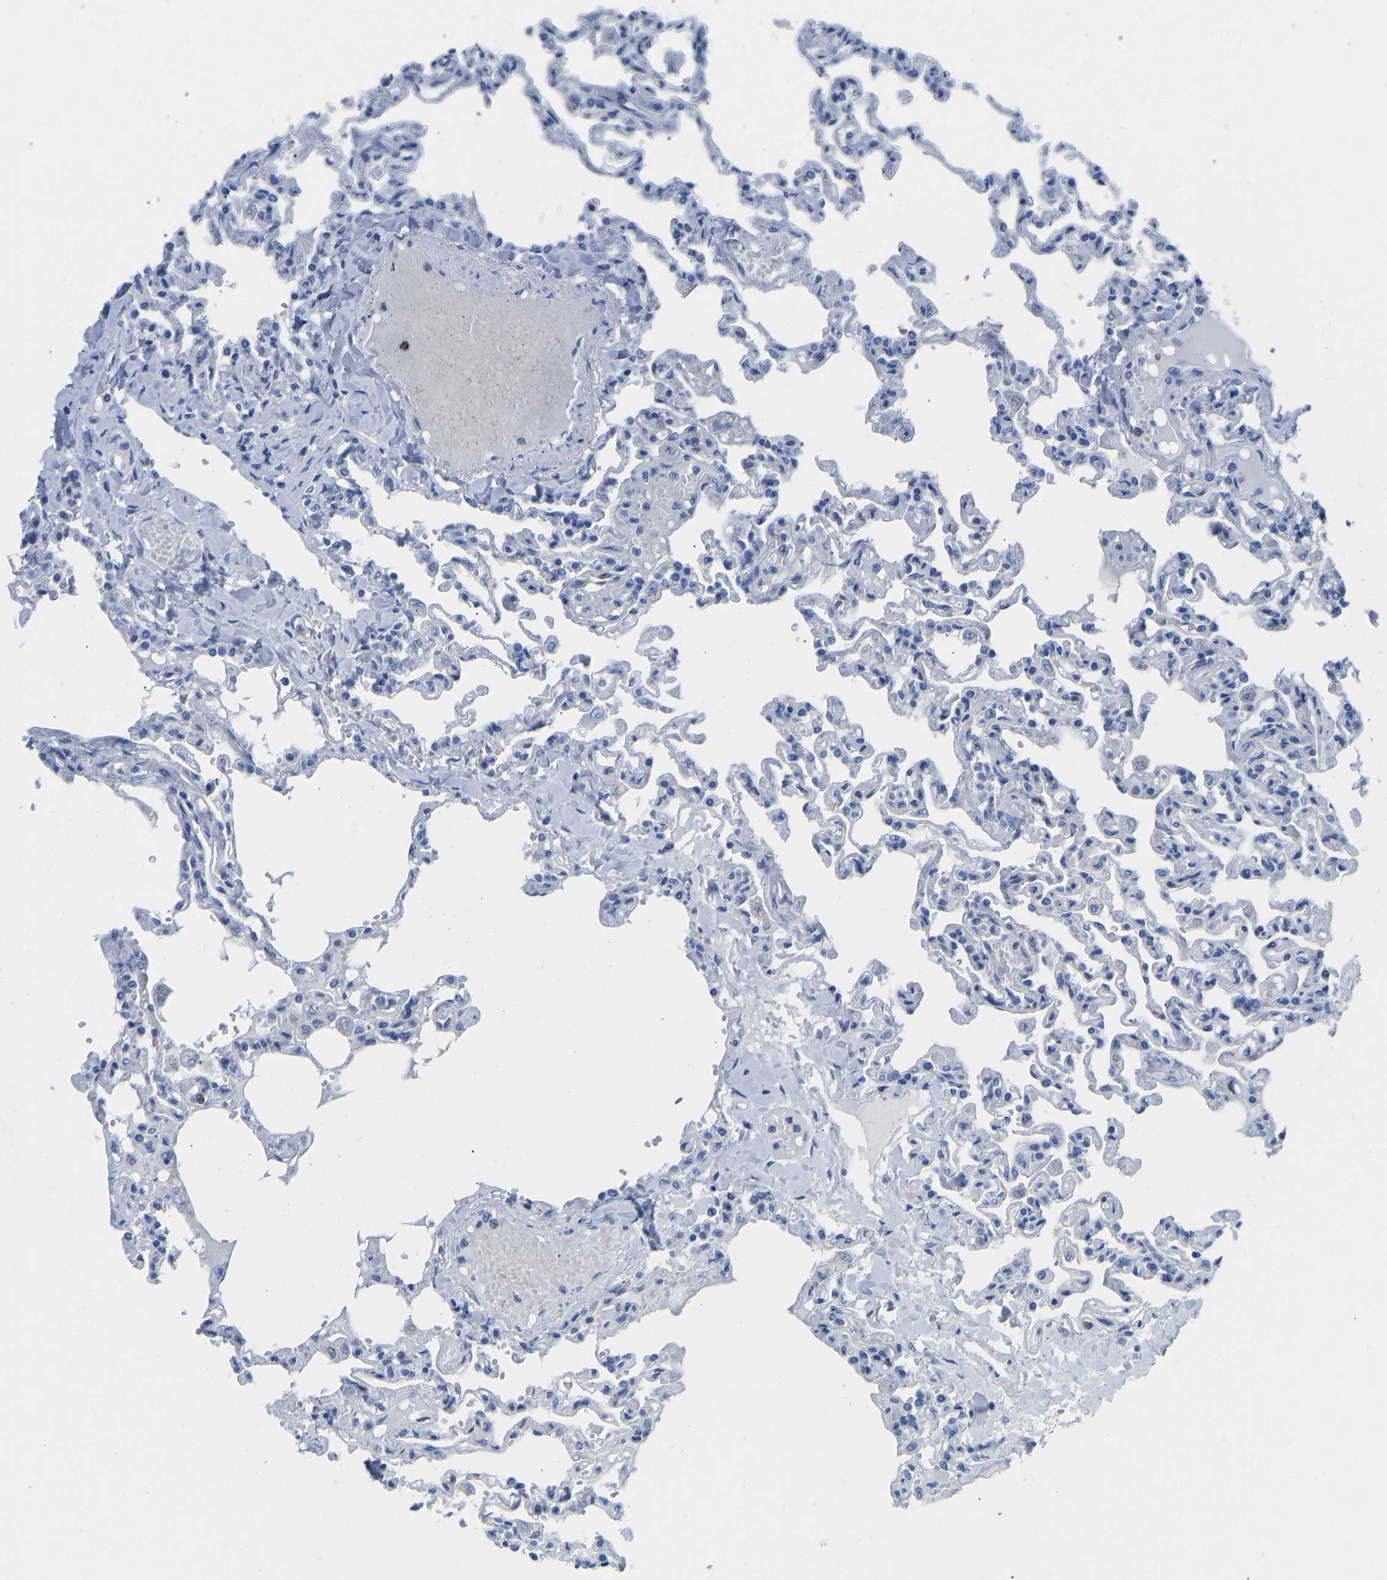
{"staining": {"intensity": "negative", "quantity": "none", "location": "none"}, "tissue": "lung", "cell_type": "Alveolar cells", "image_type": "normal", "snomed": [{"axis": "morphology", "description": "Normal tissue, NOS"}, {"axis": "topography", "description": "Lung"}], "caption": "This is an IHC image of normal human lung. There is no staining in alveolar cells.", "gene": "NKAIN3", "patient": {"sex": "male", "age": 21}}